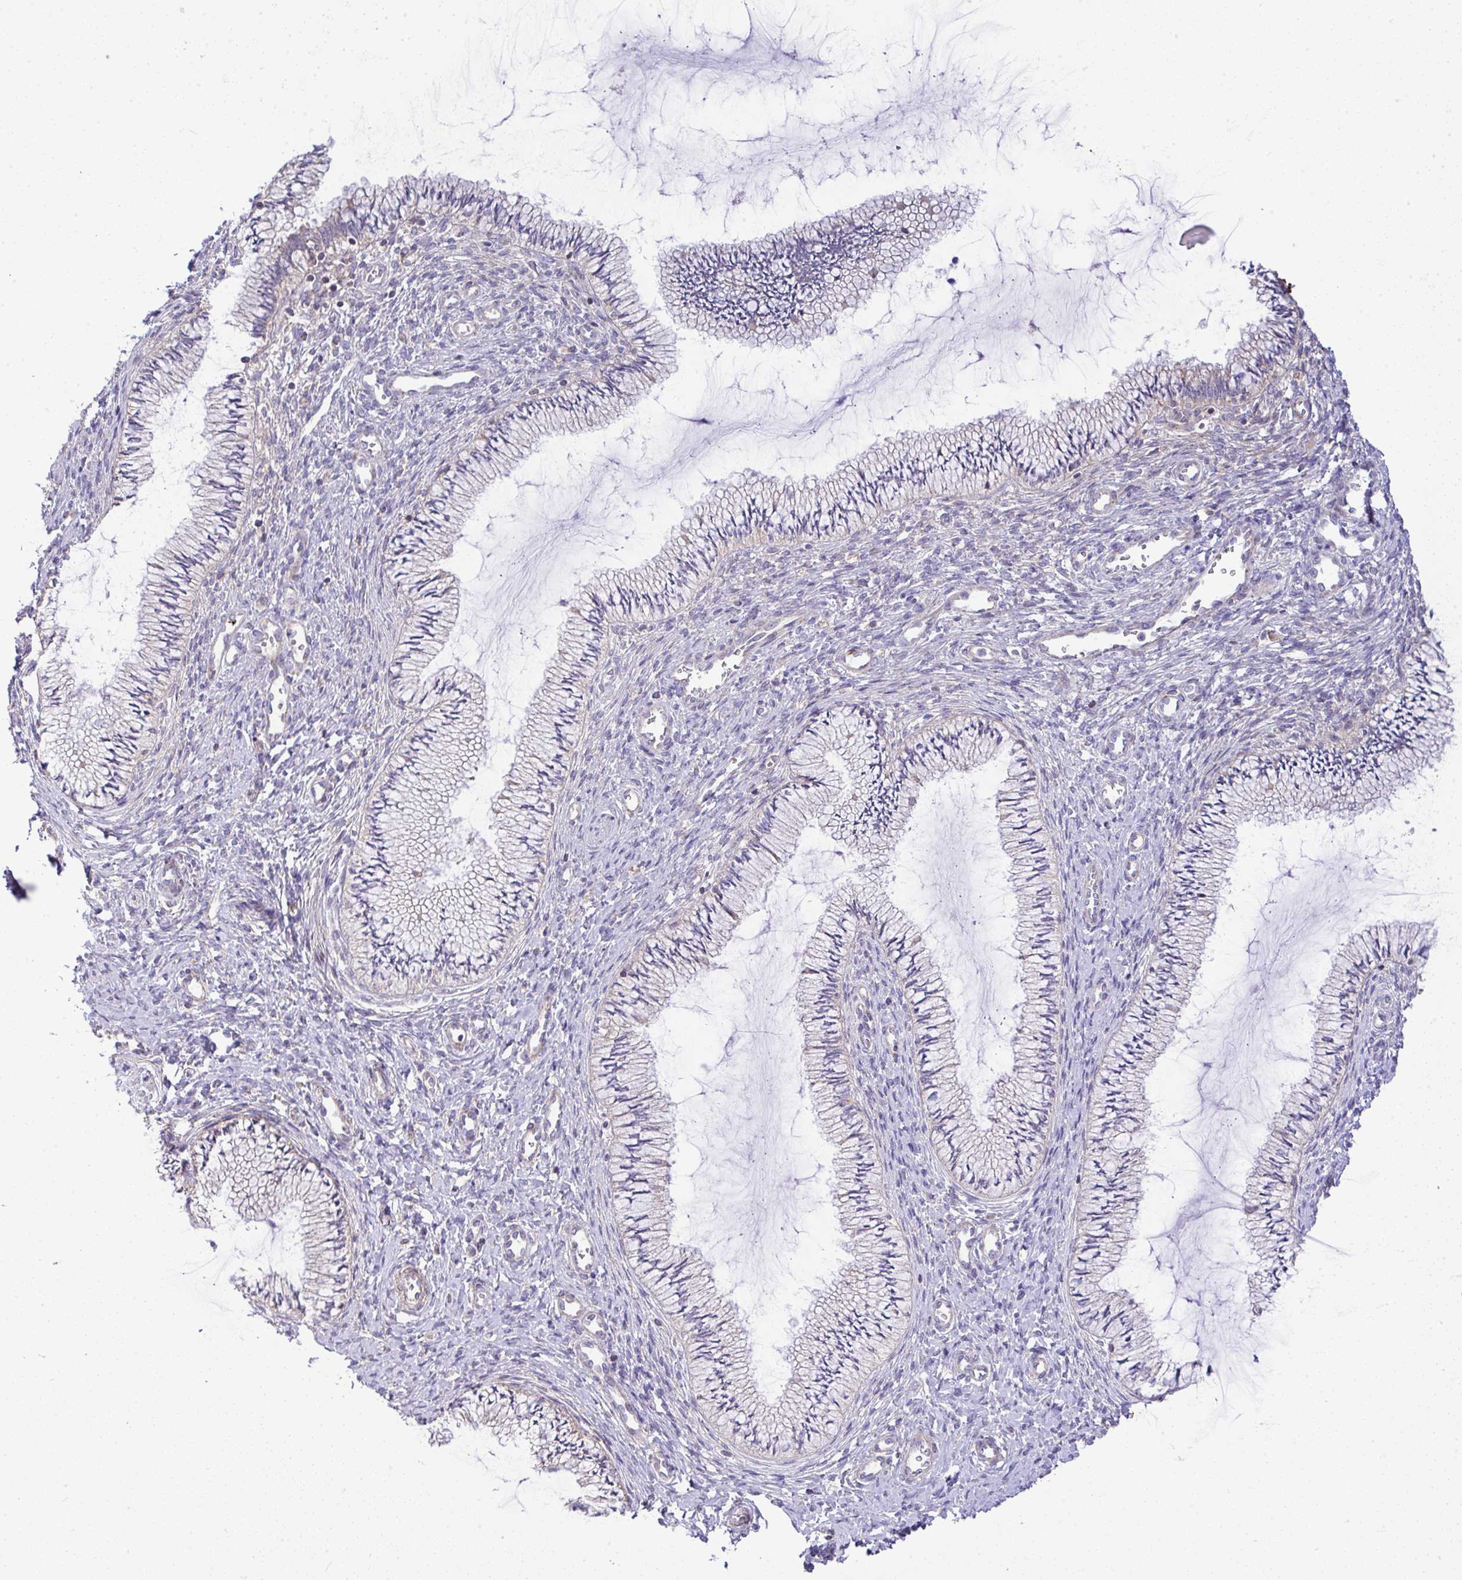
{"staining": {"intensity": "negative", "quantity": "none", "location": "none"}, "tissue": "cervix", "cell_type": "Glandular cells", "image_type": "normal", "snomed": [{"axis": "morphology", "description": "Normal tissue, NOS"}, {"axis": "topography", "description": "Cervix"}], "caption": "DAB immunohistochemical staining of unremarkable cervix displays no significant positivity in glandular cells.", "gene": "GRID2", "patient": {"sex": "female", "age": 24}}